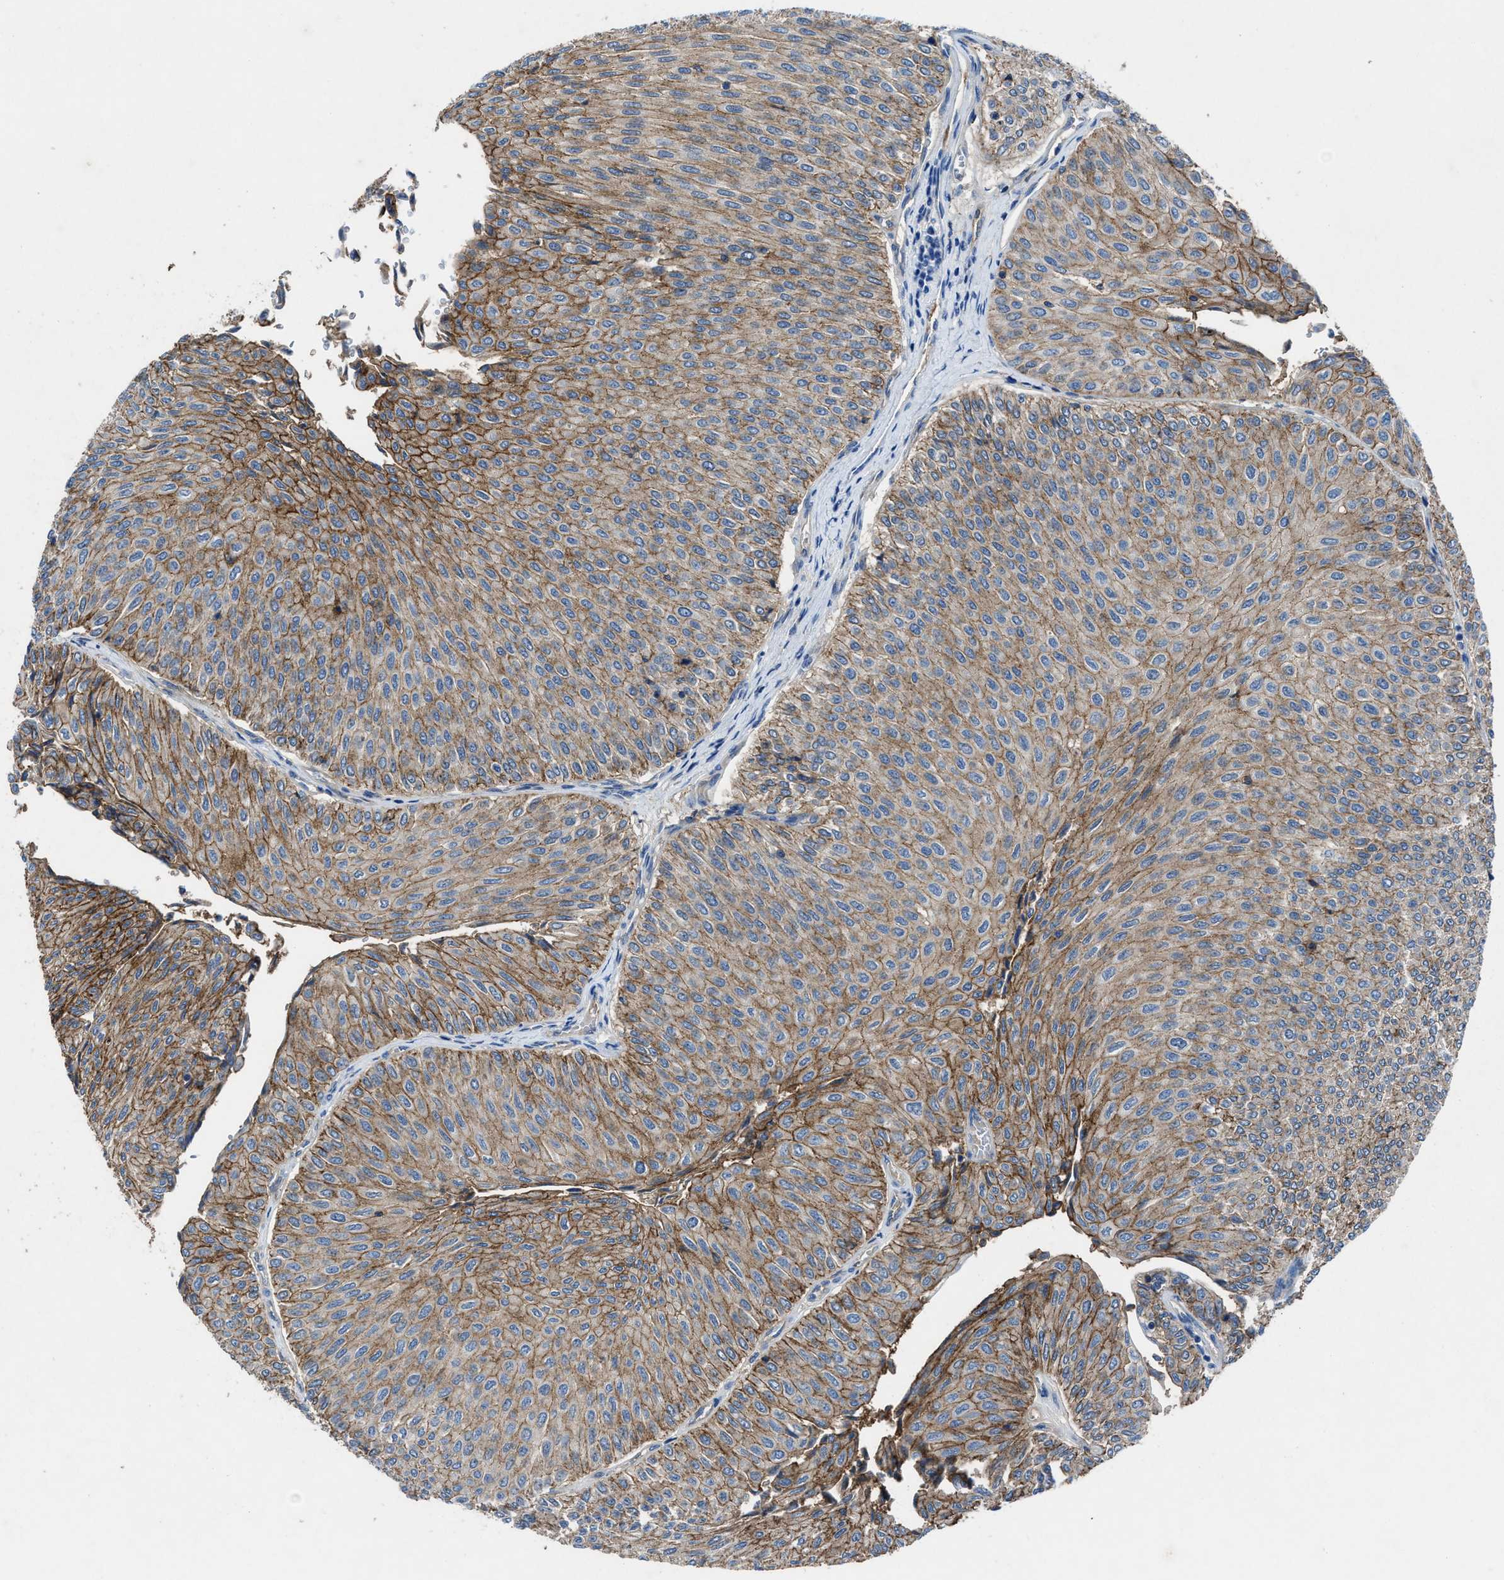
{"staining": {"intensity": "moderate", "quantity": ">75%", "location": "cytoplasmic/membranous"}, "tissue": "urothelial cancer", "cell_type": "Tumor cells", "image_type": "cancer", "snomed": [{"axis": "morphology", "description": "Urothelial carcinoma, Low grade"}, {"axis": "topography", "description": "Urinary bladder"}], "caption": "This histopathology image displays urothelial cancer stained with IHC to label a protein in brown. The cytoplasmic/membranous of tumor cells show moderate positivity for the protein. Nuclei are counter-stained blue.", "gene": "PTGFRN", "patient": {"sex": "male", "age": 78}}